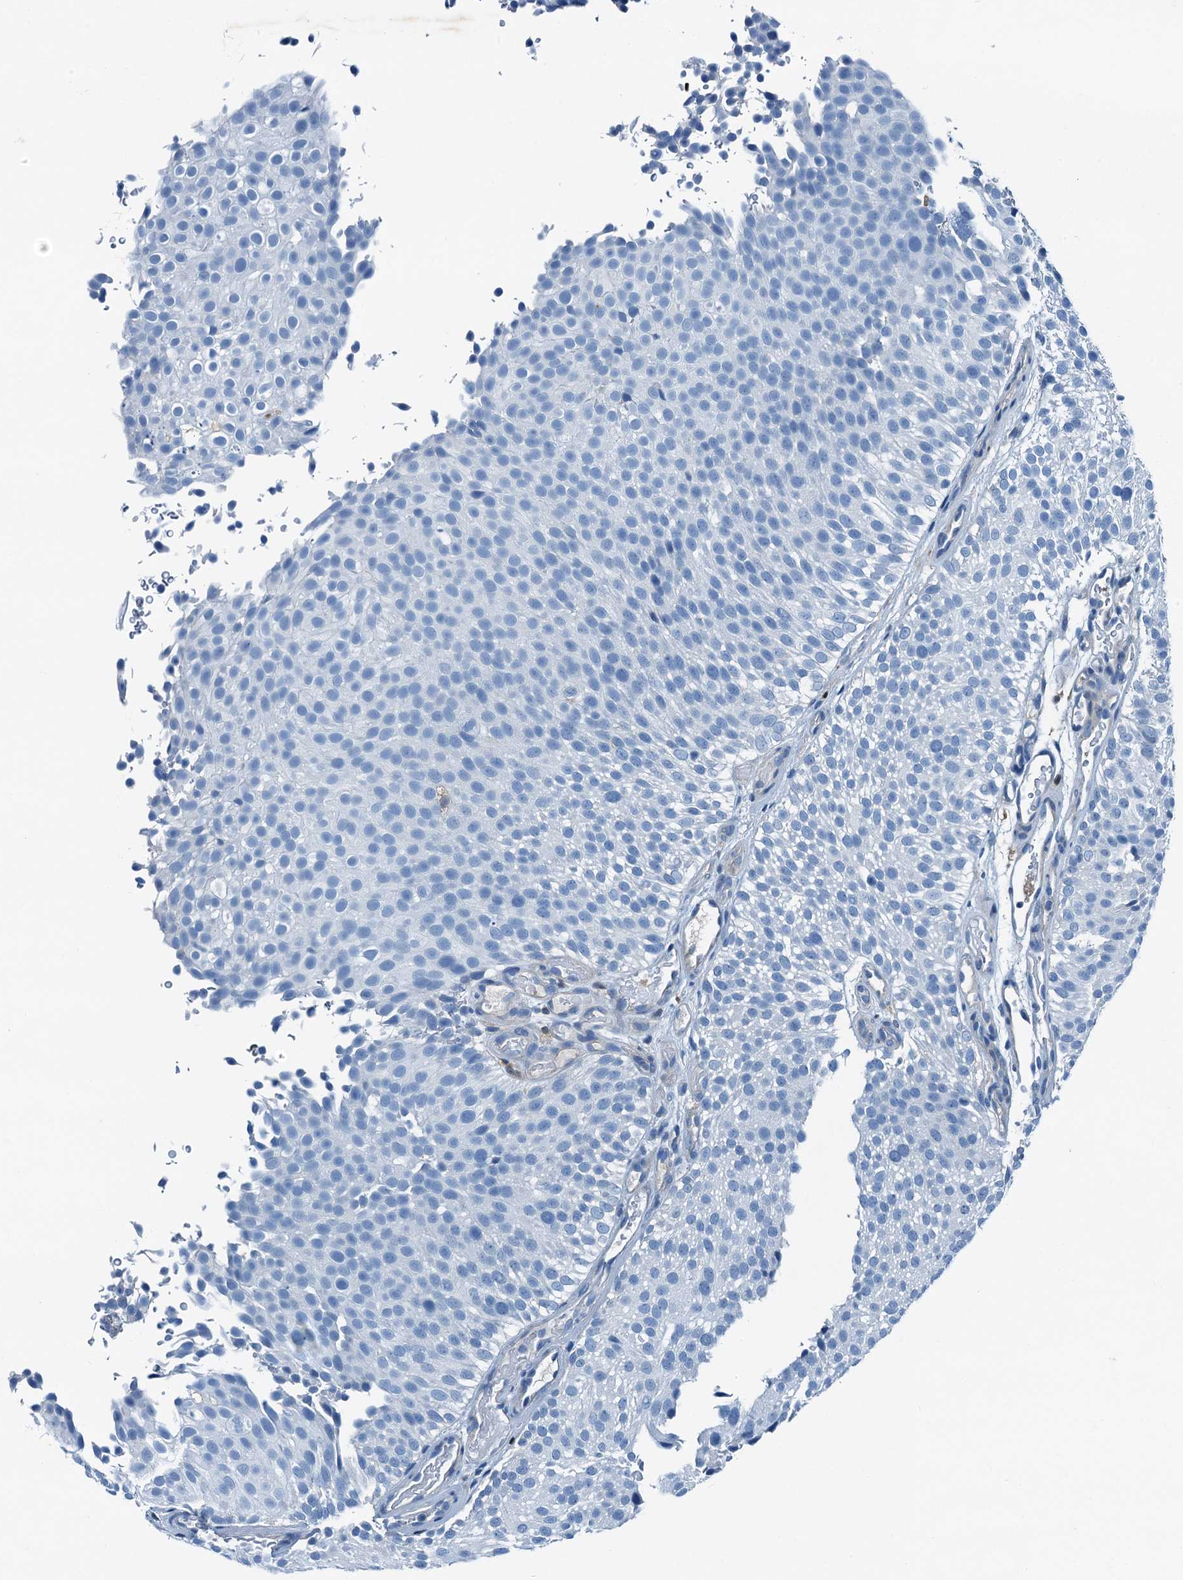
{"staining": {"intensity": "negative", "quantity": "none", "location": "none"}, "tissue": "urothelial cancer", "cell_type": "Tumor cells", "image_type": "cancer", "snomed": [{"axis": "morphology", "description": "Urothelial carcinoma, Low grade"}, {"axis": "topography", "description": "Urinary bladder"}], "caption": "Immunohistochemical staining of human urothelial carcinoma (low-grade) reveals no significant expression in tumor cells. (DAB immunohistochemistry (IHC) visualized using brightfield microscopy, high magnification).", "gene": "RAB3IL1", "patient": {"sex": "male", "age": 78}}